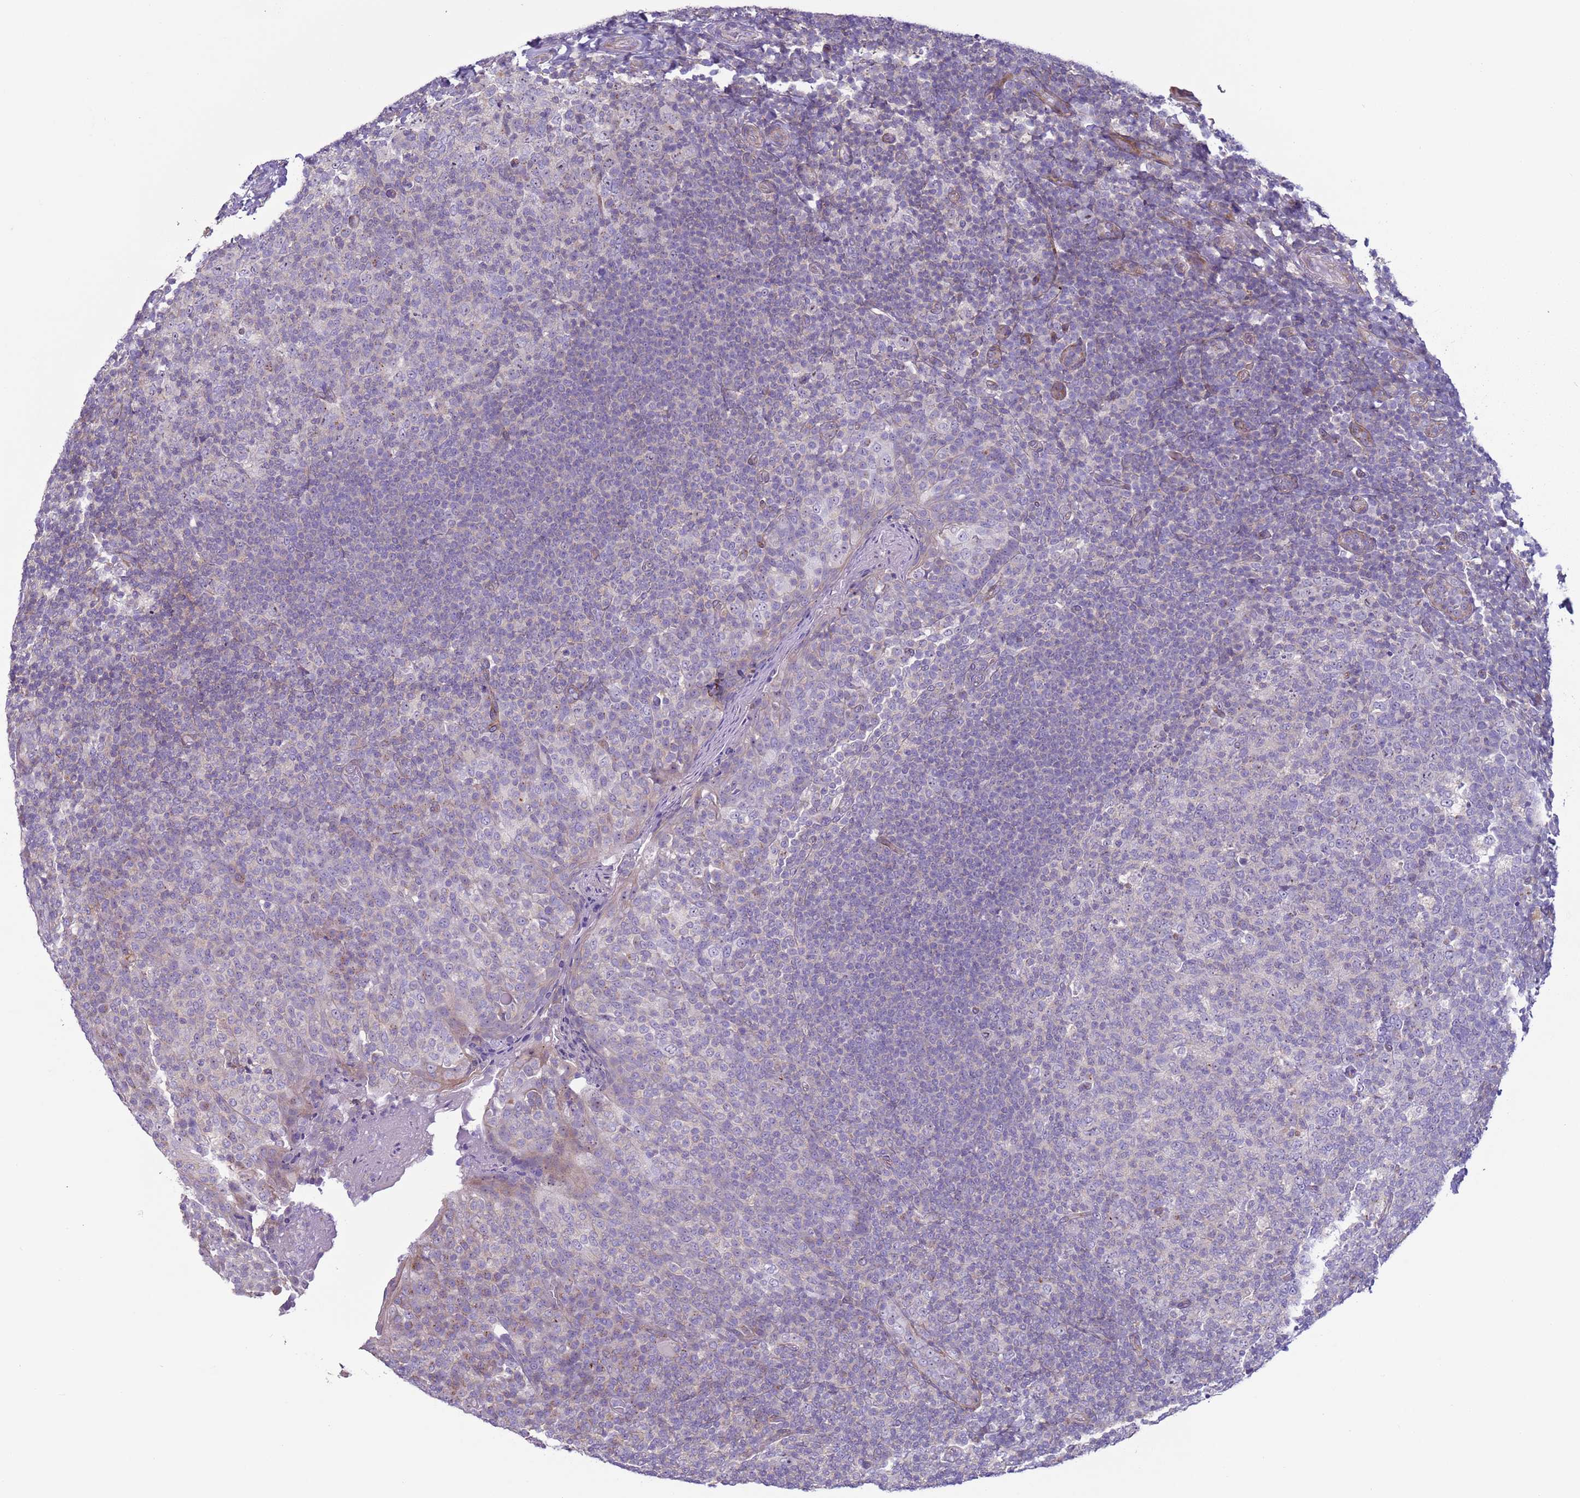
{"staining": {"intensity": "negative", "quantity": "none", "location": "none"}, "tissue": "tonsil", "cell_type": "Germinal center cells", "image_type": "normal", "snomed": [{"axis": "morphology", "description": "Normal tissue, NOS"}, {"axis": "topography", "description": "Tonsil"}], "caption": "Immunohistochemical staining of benign tonsil reveals no significant positivity in germinal center cells.", "gene": "HEATR1", "patient": {"sex": "female", "age": 19}}